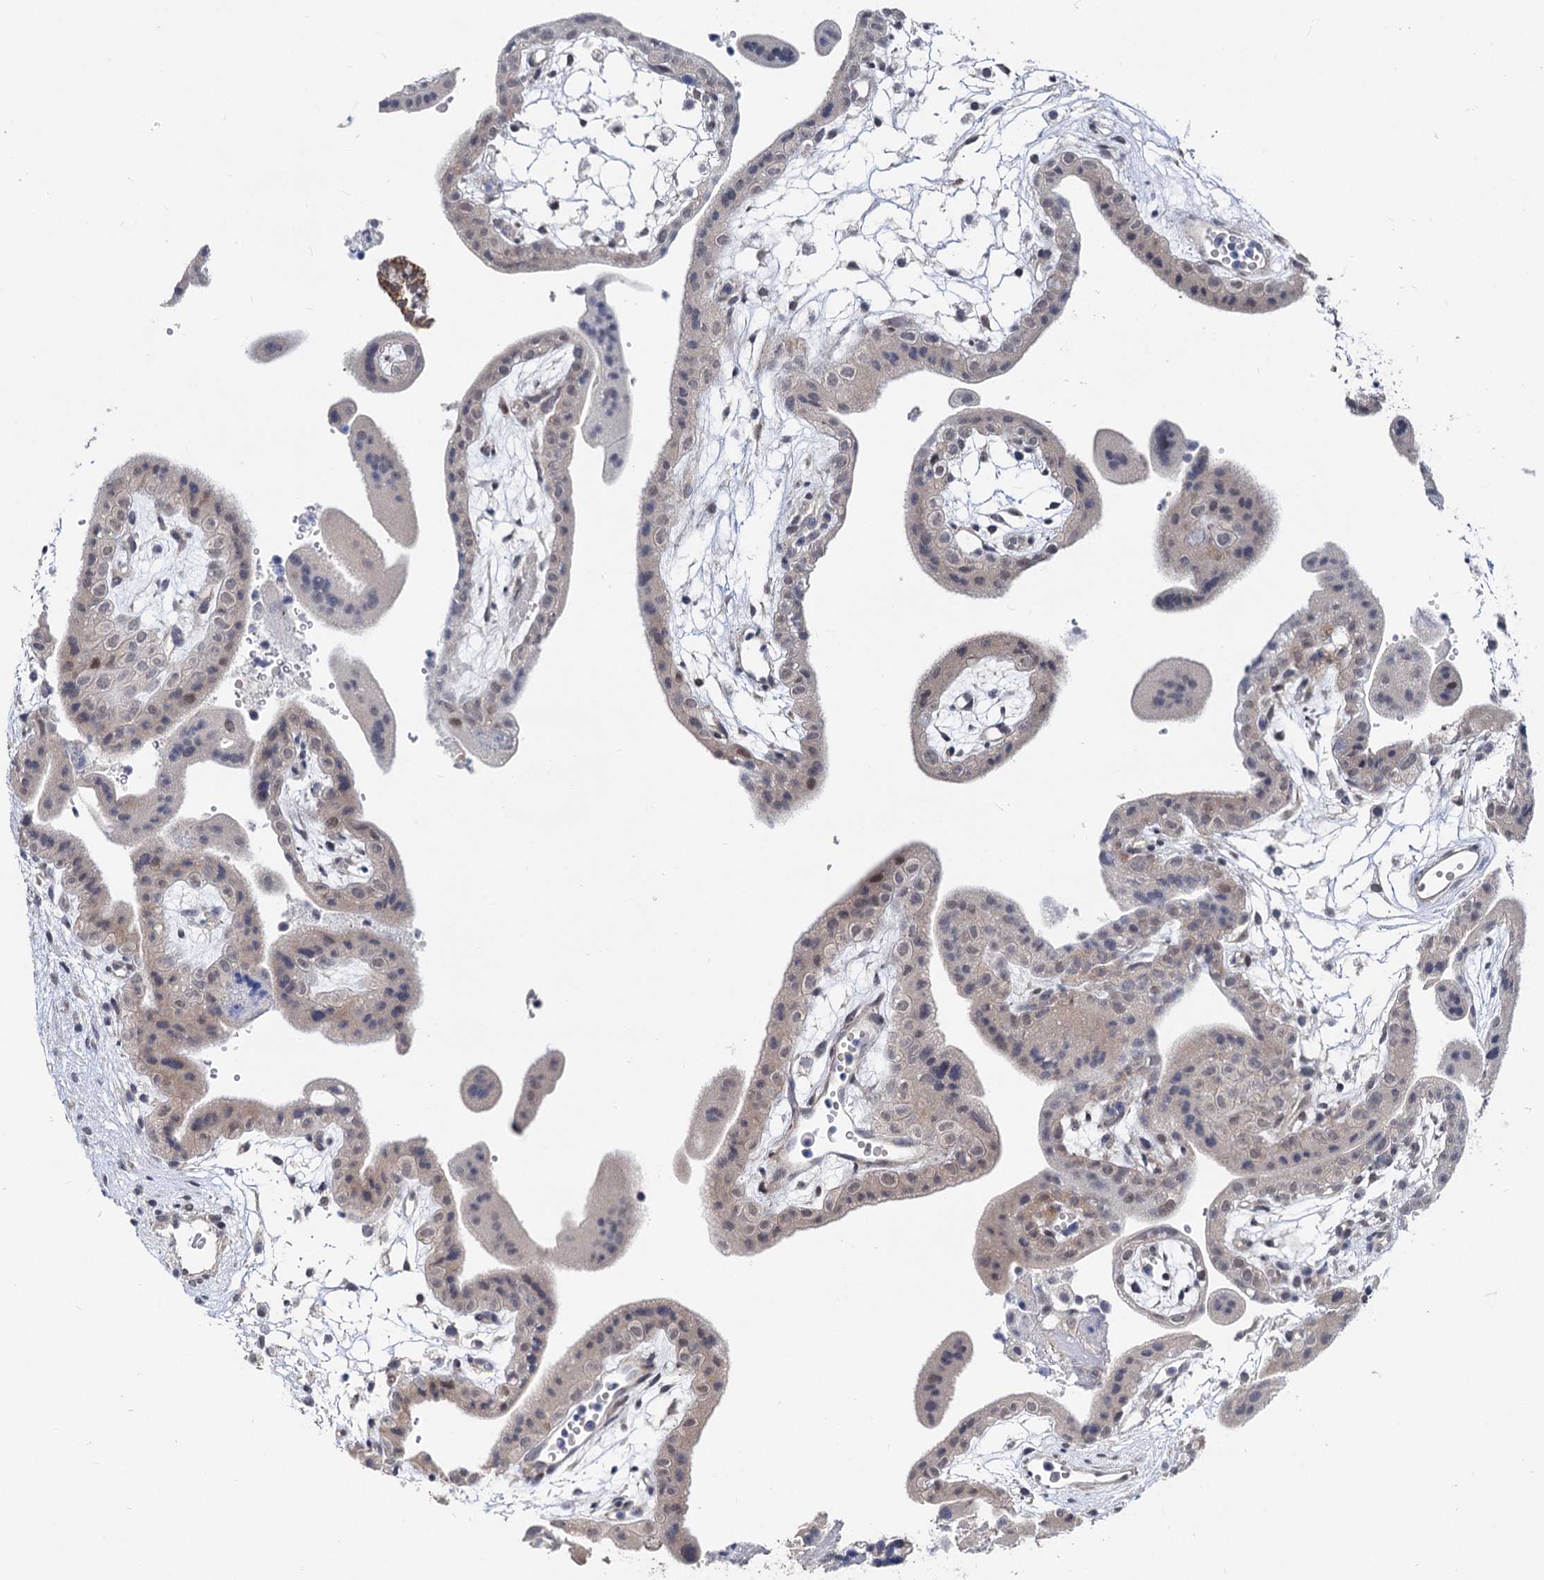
{"staining": {"intensity": "negative", "quantity": "none", "location": "none"}, "tissue": "placenta", "cell_type": "Decidual cells", "image_type": "normal", "snomed": [{"axis": "morphology", "description": "Normal tissue, NOS"}, {"axis": "topography", "description": "Placenta"}], "caption": "Protein analysis of unremarkable placenta demonstrates no significant expression in decidual cells.", "gene": "CAPRIN2", "patient": {"sex": "female", "age": 18}}